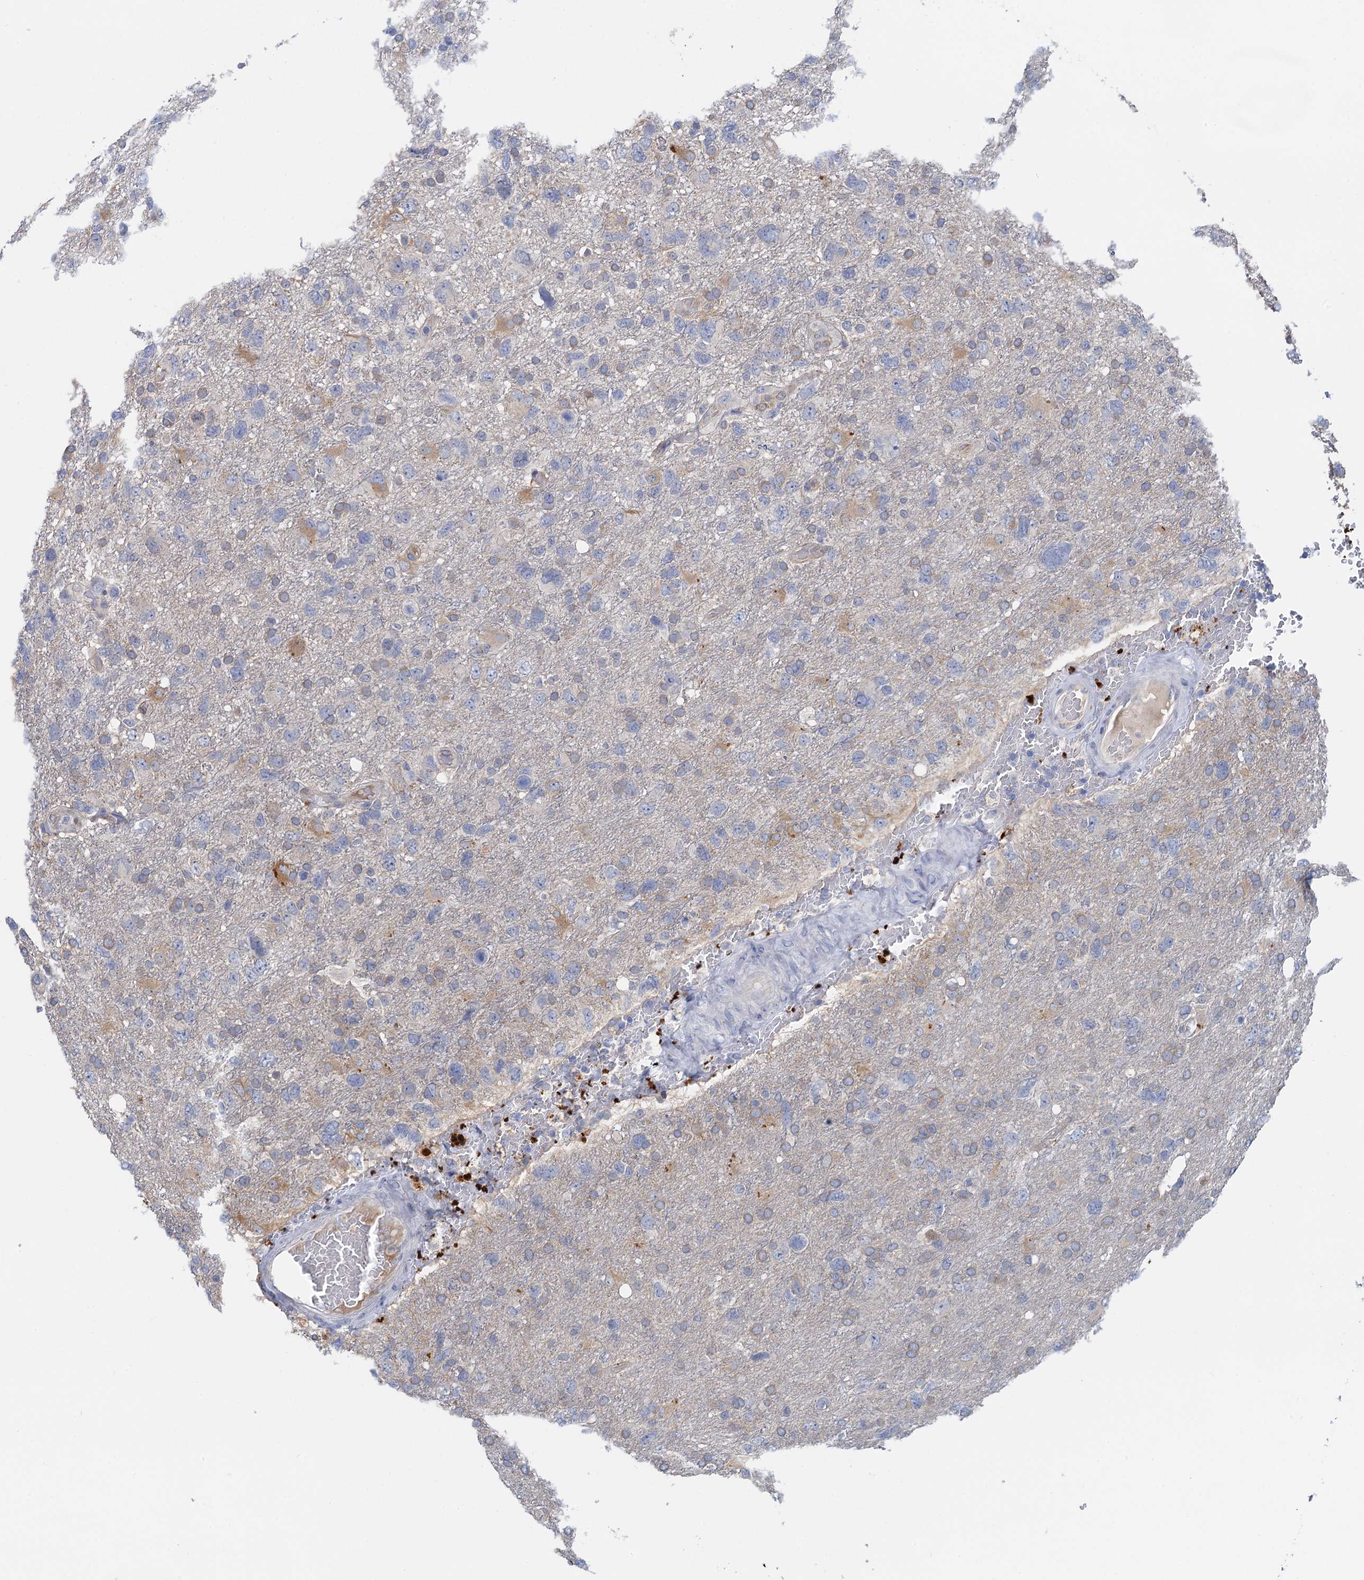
{"staining": {"intensity": "weak", "quantity": "<25%", "location": "cytoplasmic/membranous"}, "tissue": "glioma", "cell_type": "Tumor cells", "image_type": "cancer", "snomed": [{"axis": "morphology", "description": "Glioma, malignant, High grade"}, {"axis": "topography", "description": "Brain"}], "caption": "Tumor cells show no significant protein positivity in glioma. (Stains: DAB (3,3'-diaminobenzidine) IHC with hematoxylin counter stain, Microscopy: brightfield microscopy at high magnification).", "gene": "TMEM39B", "patient": {"sex": "male", "age": 61}}